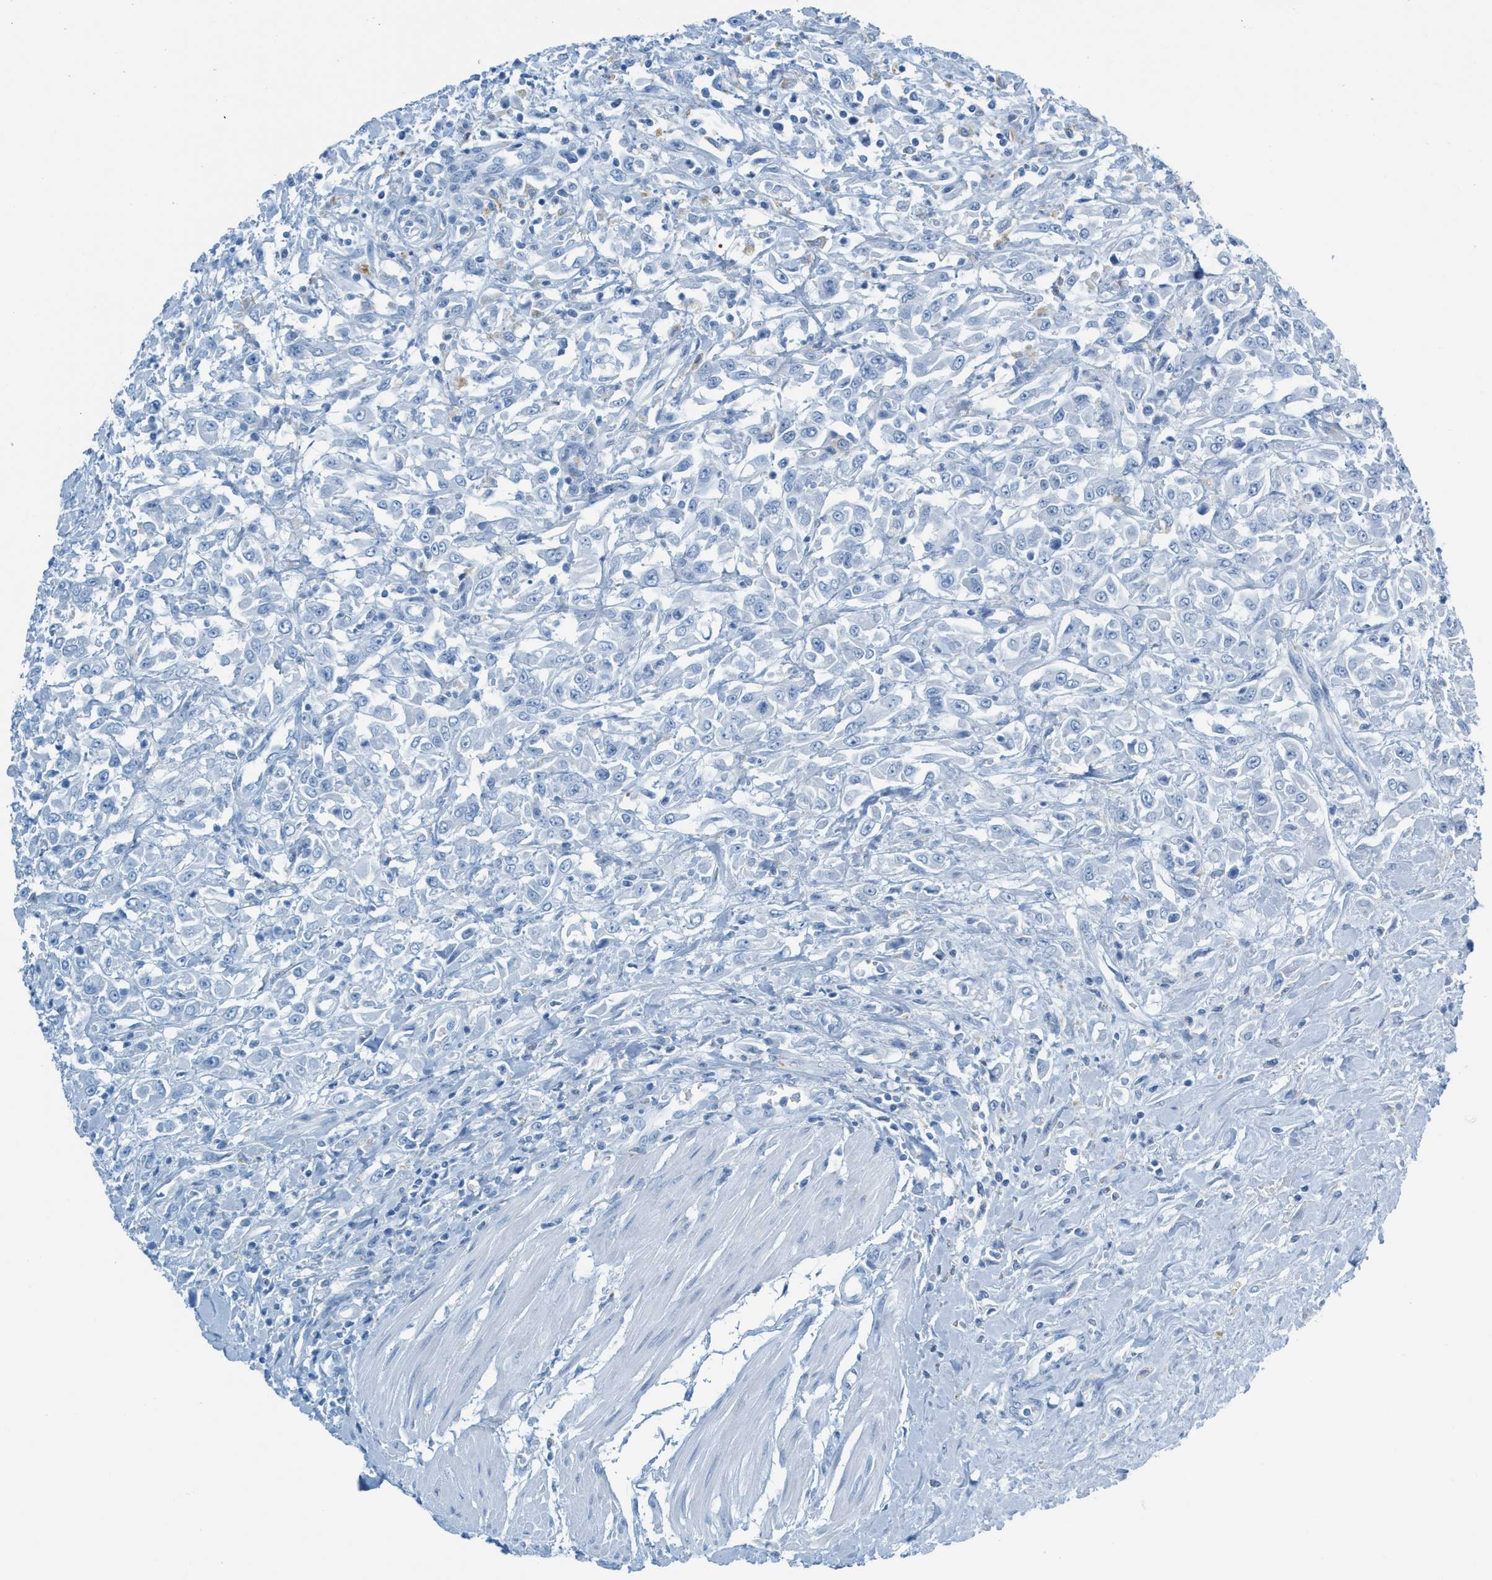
{"staining": {"intensity": "negative", "quantity": "none", "location": "none"}, "tissue": "urothelial cancer", "cell_type": "Tumor cells", "image_type": "cancer", "snomed": [{"axis": "morphology", "description": "Urothelial carcinoma, High grade"}, {"axis": "topography", "description": "Urinary bladder"}], "caption": "DAB immunohistochemical staining of high-grade urothelial carcinoma demonstrates no significant staining in tumor cells.", "gene": "C21orf62", "patient": {"sex": "male", "age": 46}}